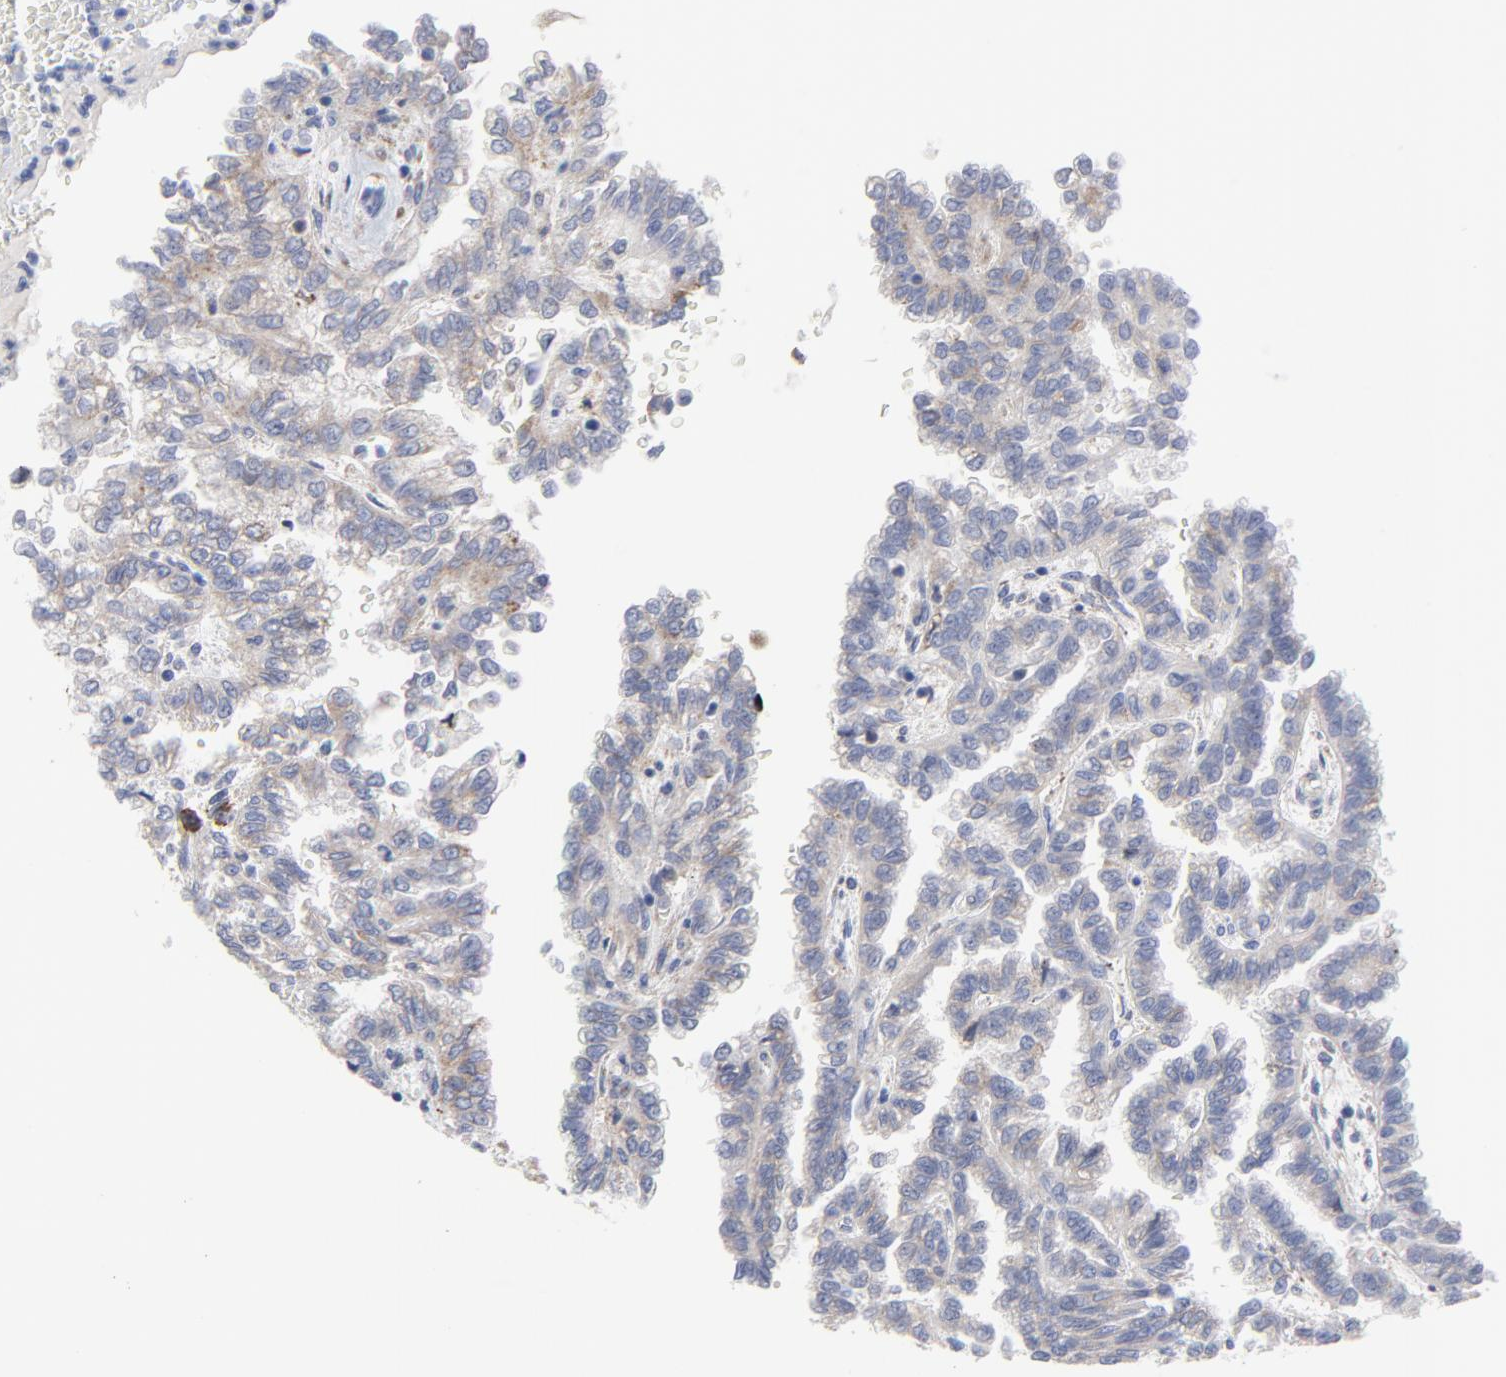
{"staining": {"intensity": "negative", "quantity": "none", "location": "none"}, "tissue": "renal cancer", "cell_type": "Tumor cells", "image_type": "cancer", "snomed": [{"axis": "morphology", "description": "Inflammation, NOS"}, {"axis": "morphology", "description": "Adenocarcinoma, NOS"}, {"axis": "topography", "description": "Kidney"}], "caption": "Immunohistochemistry (IHC) histopathology image of renal adenocarcinoma stained for a protein (brown), which exhibits no staining in tumor cells.", "gene": "RAPGEF3", "patient": {"sex": "male", "age": 68}}